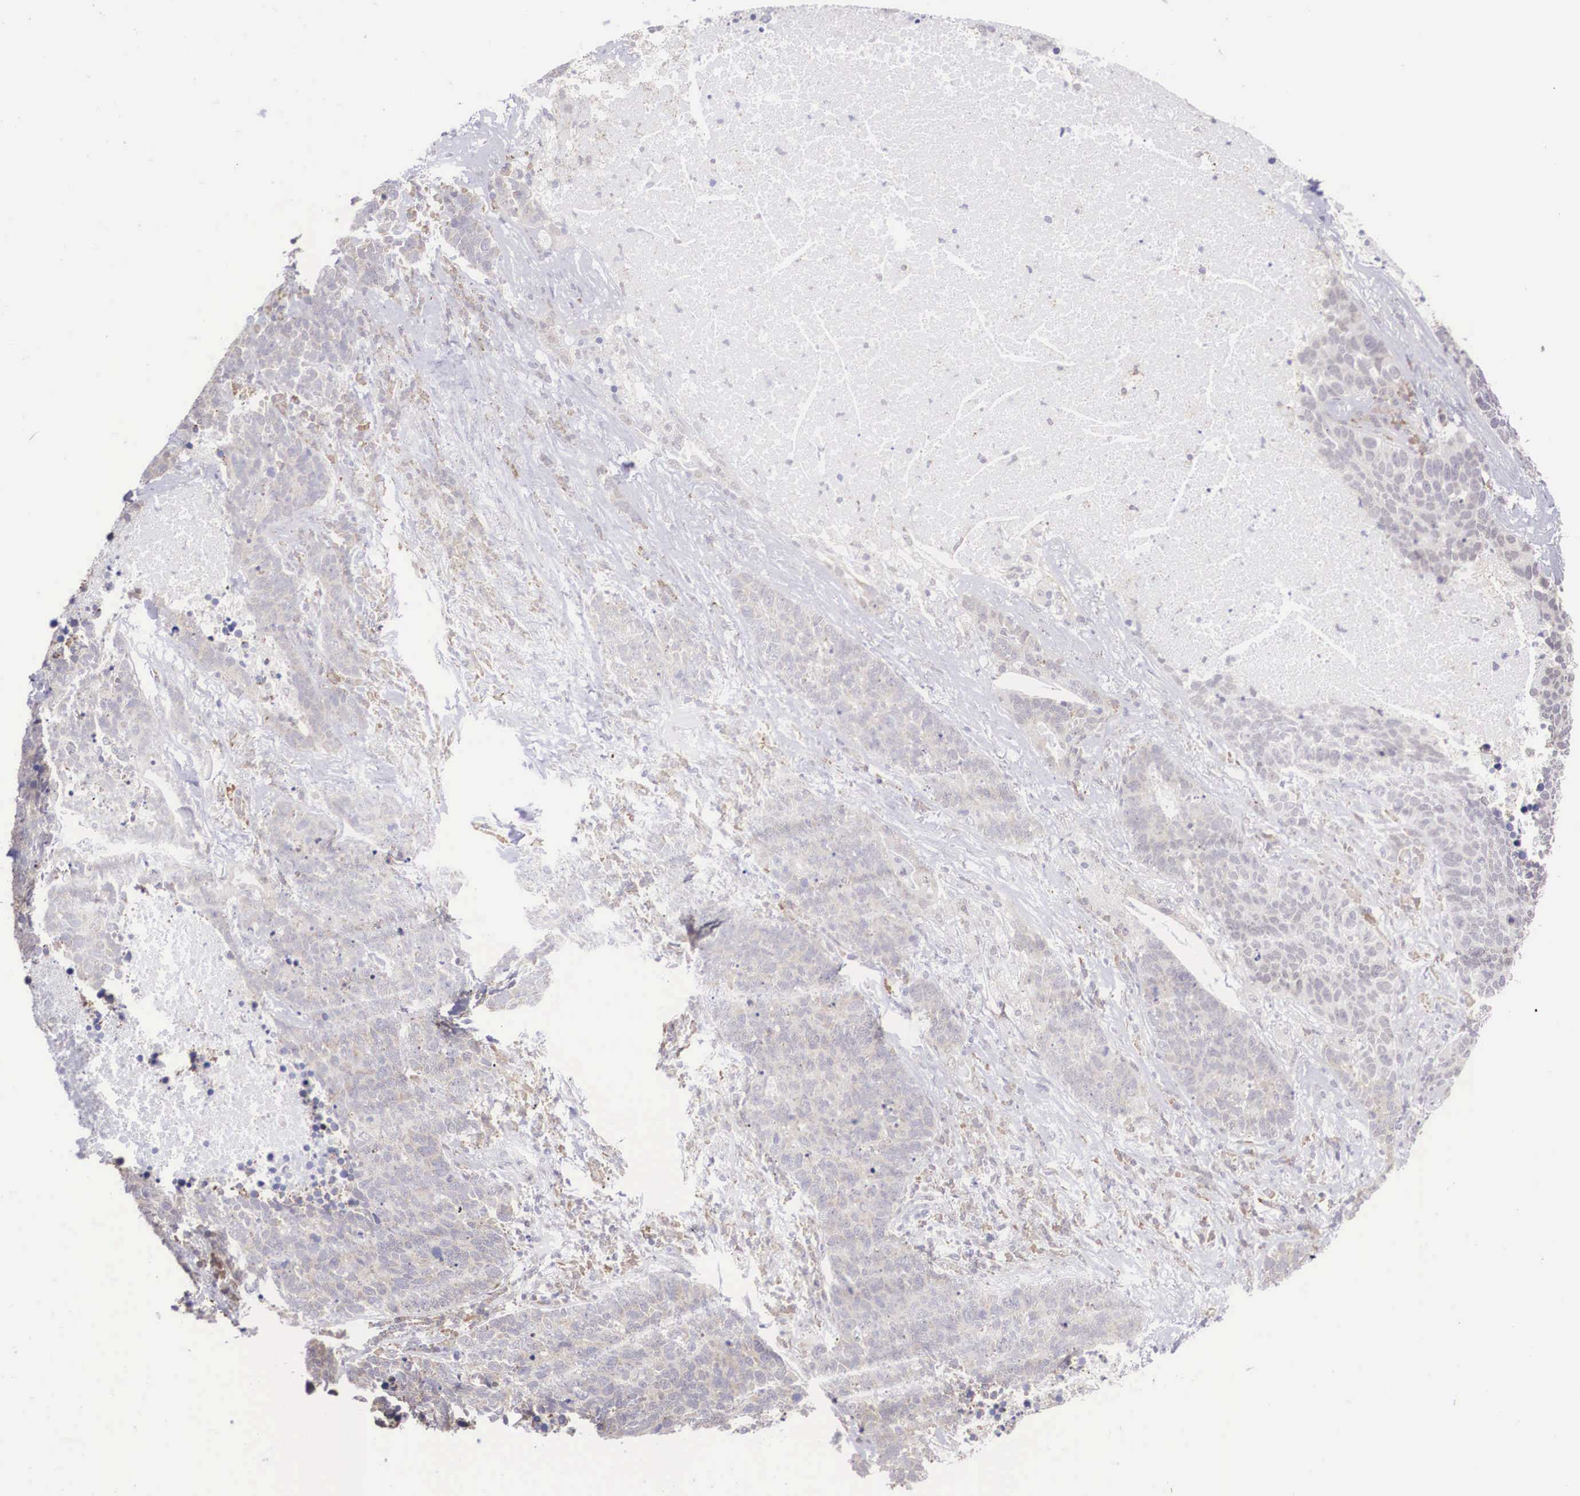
{"staining": {"intensity": "weak", "quantity": "<25%", "location": "cytoplasmic/membranous"}, "tissue": "lung cancer", "cell_type": "Tumor cells", "image_type": "cancer", "snomed": [{"axis": "morphology", "description": "Neoplasm, malignant, NOS"}, {"axis": "topography", "description": "Lung"}], "caption": "The micrograph shows no staining of tumor cells in lung cancer.", "gene": "SLC25A21", "patient": {"sex": "female", "age": 75}}